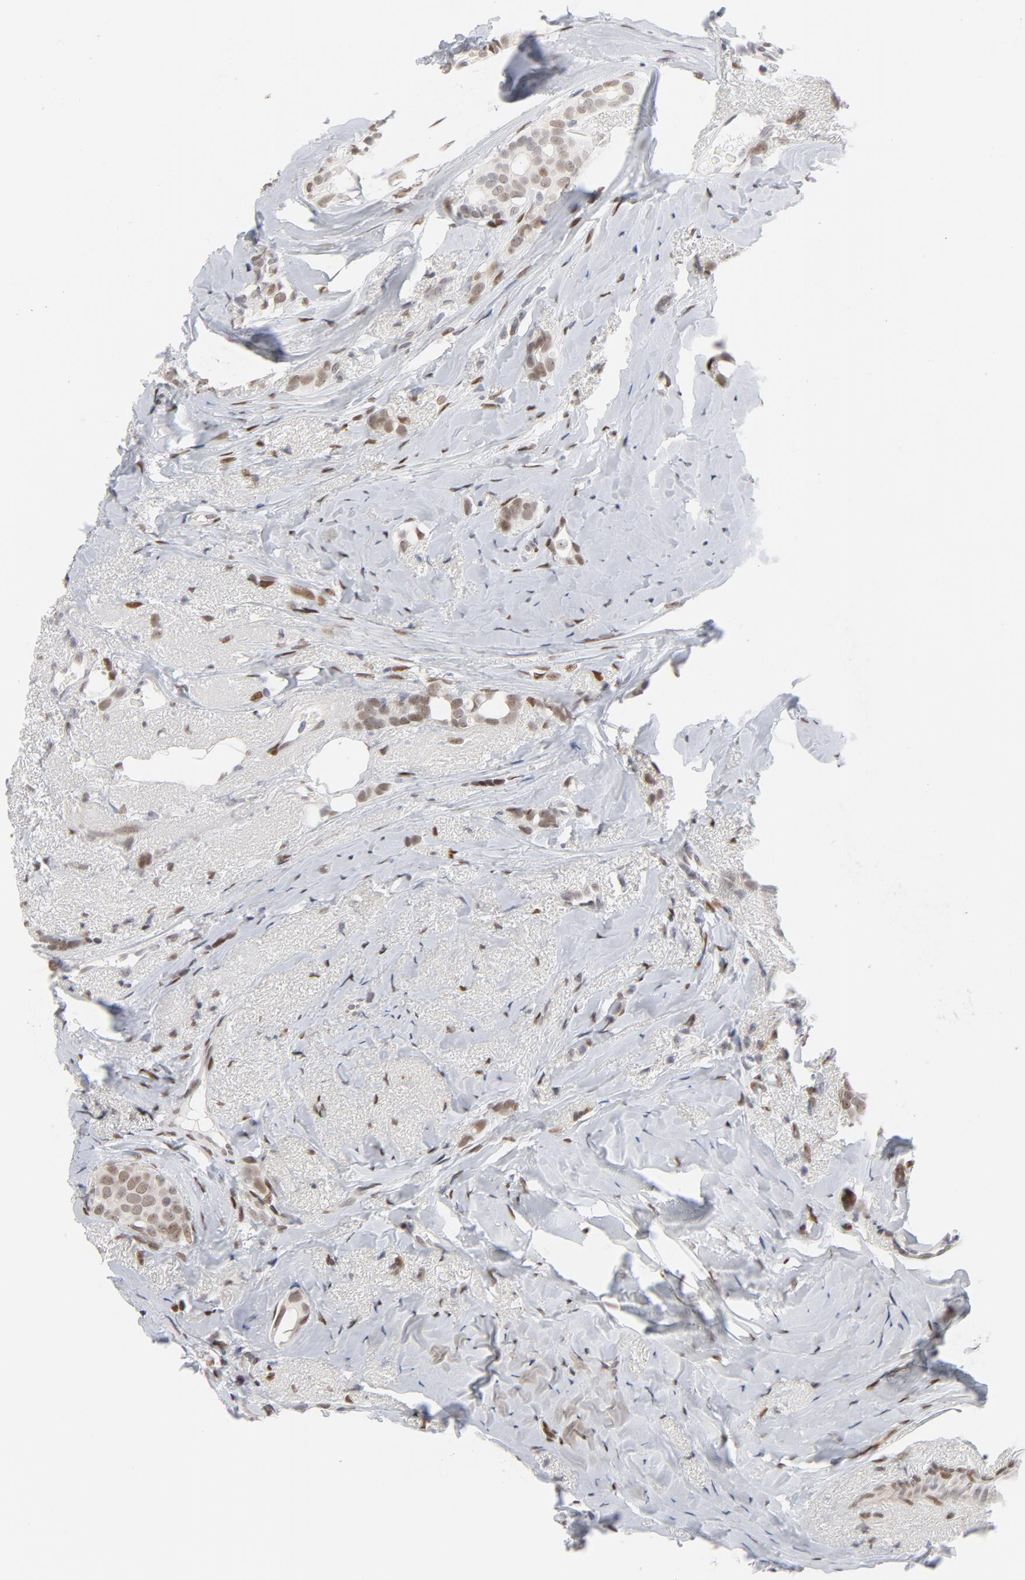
{"staining": {"intensity": "moderate", "quantity": "<25%", "location": "nuclear"}, "tissue": "breast cancer", "cell_type": "Tumor cells", "image_type": "cancer", "snomed": [{"axis": "morphology", "description": "Duct carcinoma"}, {"axis": "topography", "description": "Breast"}], "caption": "Protein staining demonstrates moderate nuclear positivity in about <25% of tumor cells in breast invasive ductal carcinoma.", "gene": "NFIC", "patient": {"sex": "female", "age": 54}}